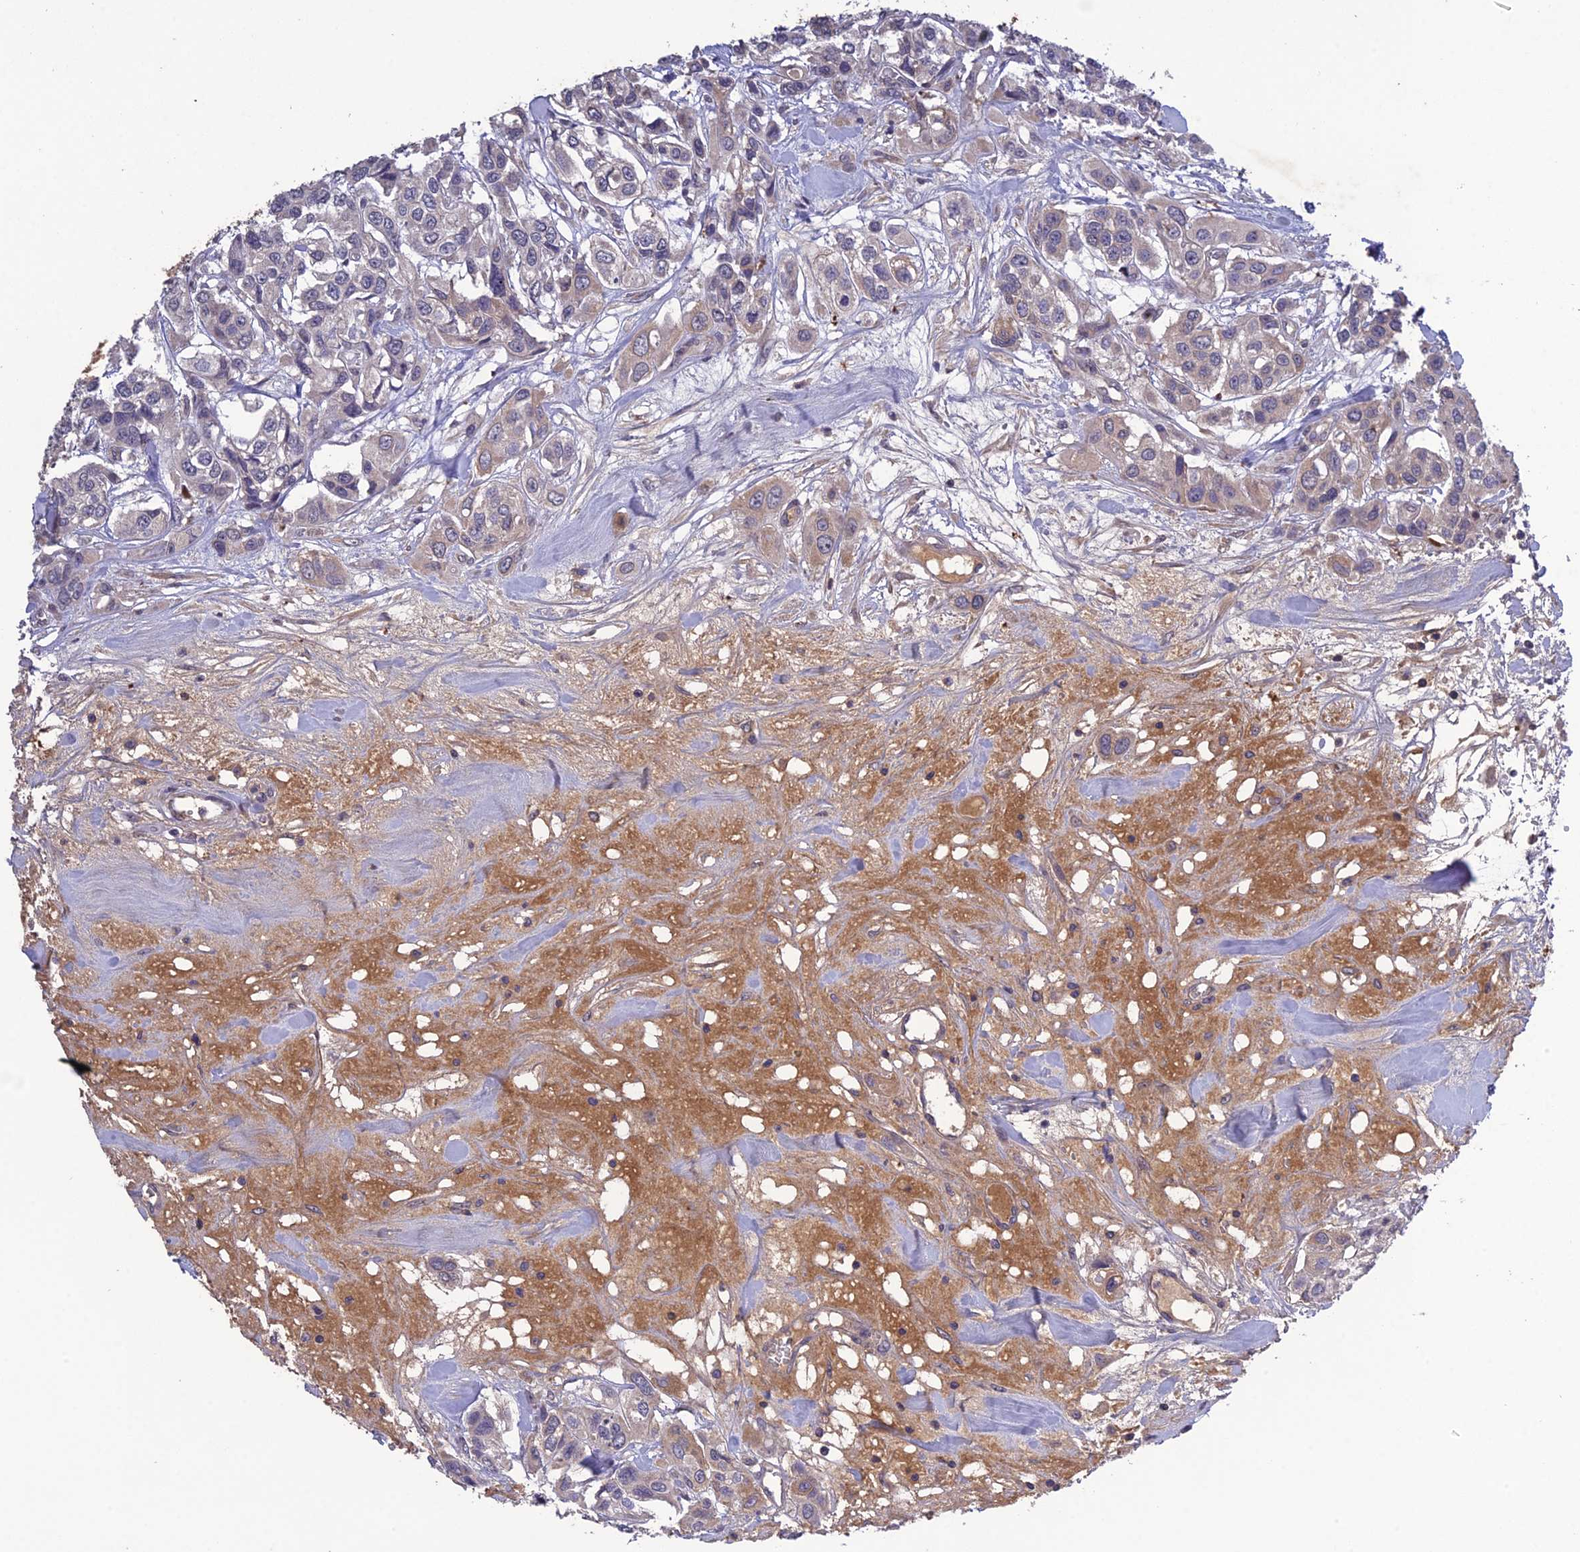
{"staining": {"intensity": "negative", "quantity": "none", "location": "none"}, "tissue": "urothelial cancer", "cell_type": "Tumor cells", "image_type": "cancer", "snomed": [{"axis": "morphology", "description": "Urothelial carcinoma, High grade"}, {"axis": "topography", "description": "Urinary bladder"}], "caption": "A micrograph of human high-grade urothelial carcinoma is negative for staining in tumor cells.", "gene": "SLC39A13", "patient": {"sex": "male", "age": 67}}